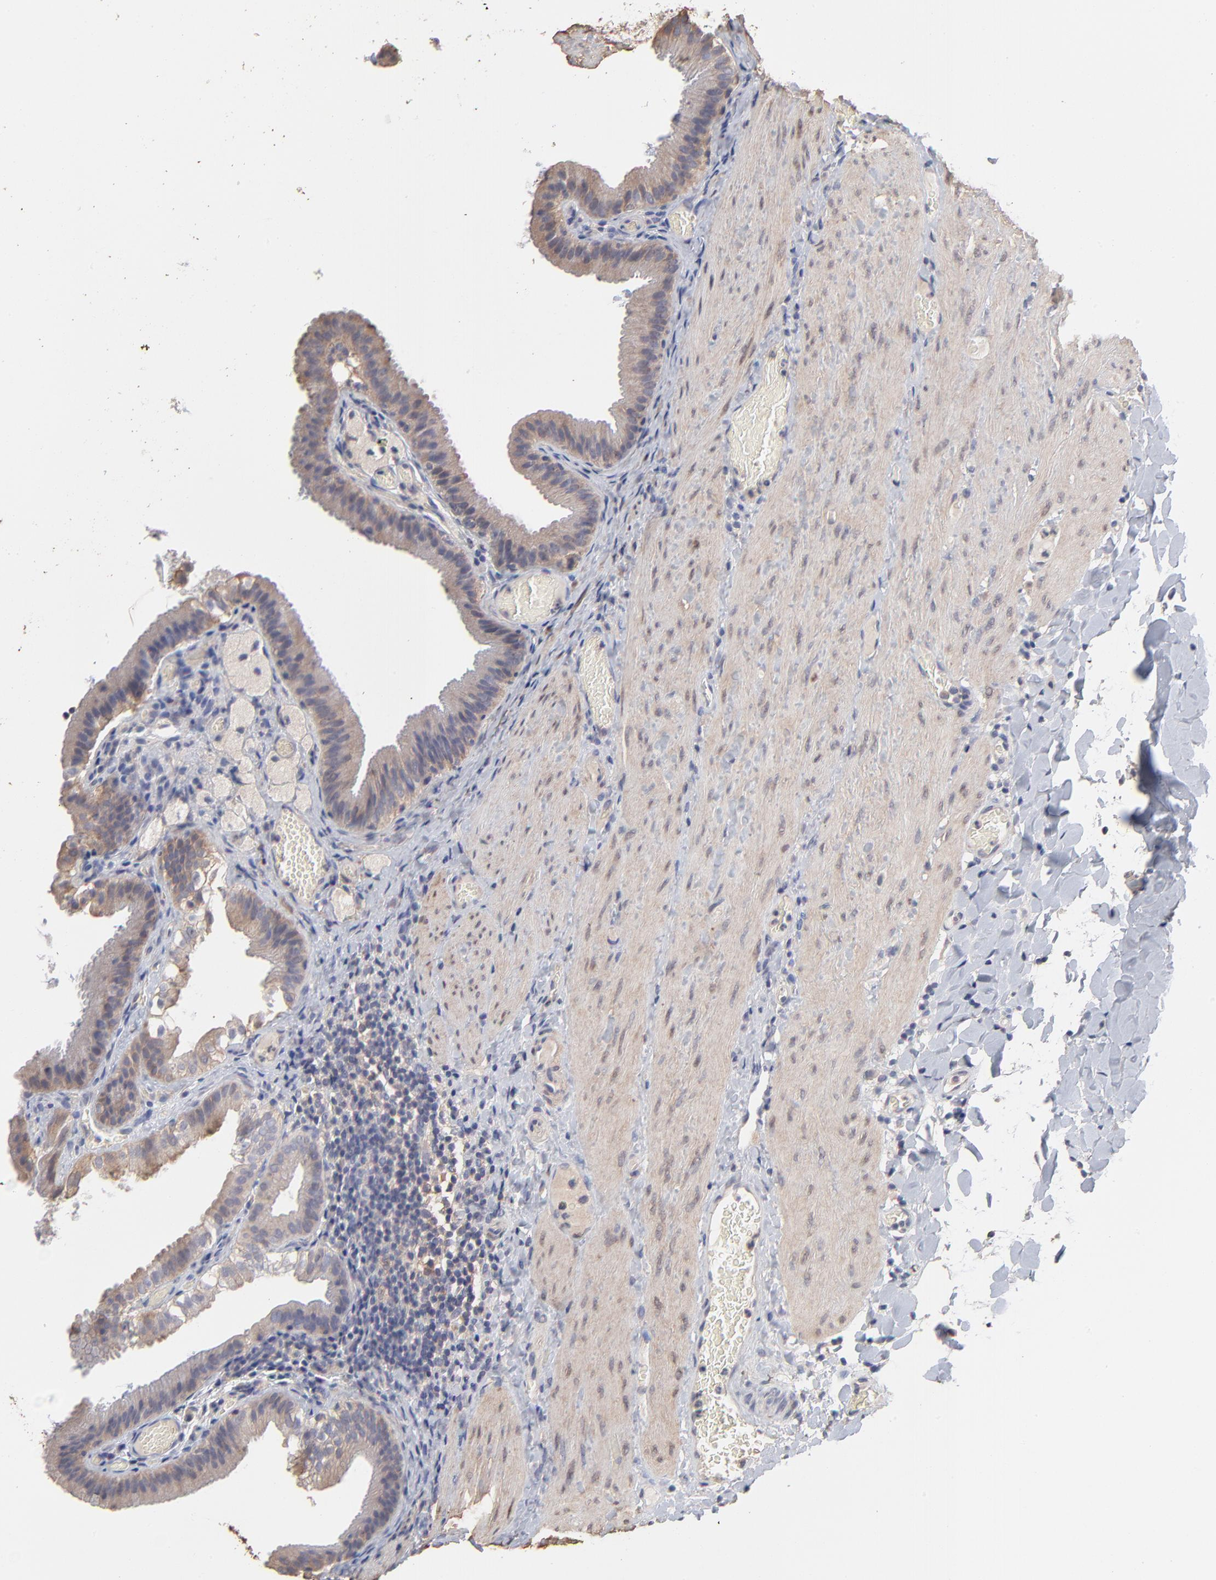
{"staining": {"intensity": "moderate", "quantity": ">75%", "location": "cytoplasmic/membranous"}, "tissue": "gallbladder", "cell_type": "Glandular cells", "image_type": "normal", "snomed": [{"axis": "morphology", "description": "Normal tissue, NOS"}, {"axis": "topography", "description": "Gallbladder"}], "caption": "Protein staining displays moderate cytoplasmic/membranous expression in about >75% of glandular cells in unremarkable gallbladder.", "gene": "TANGO2", "patient": {"sex": "female", "age": 24}}